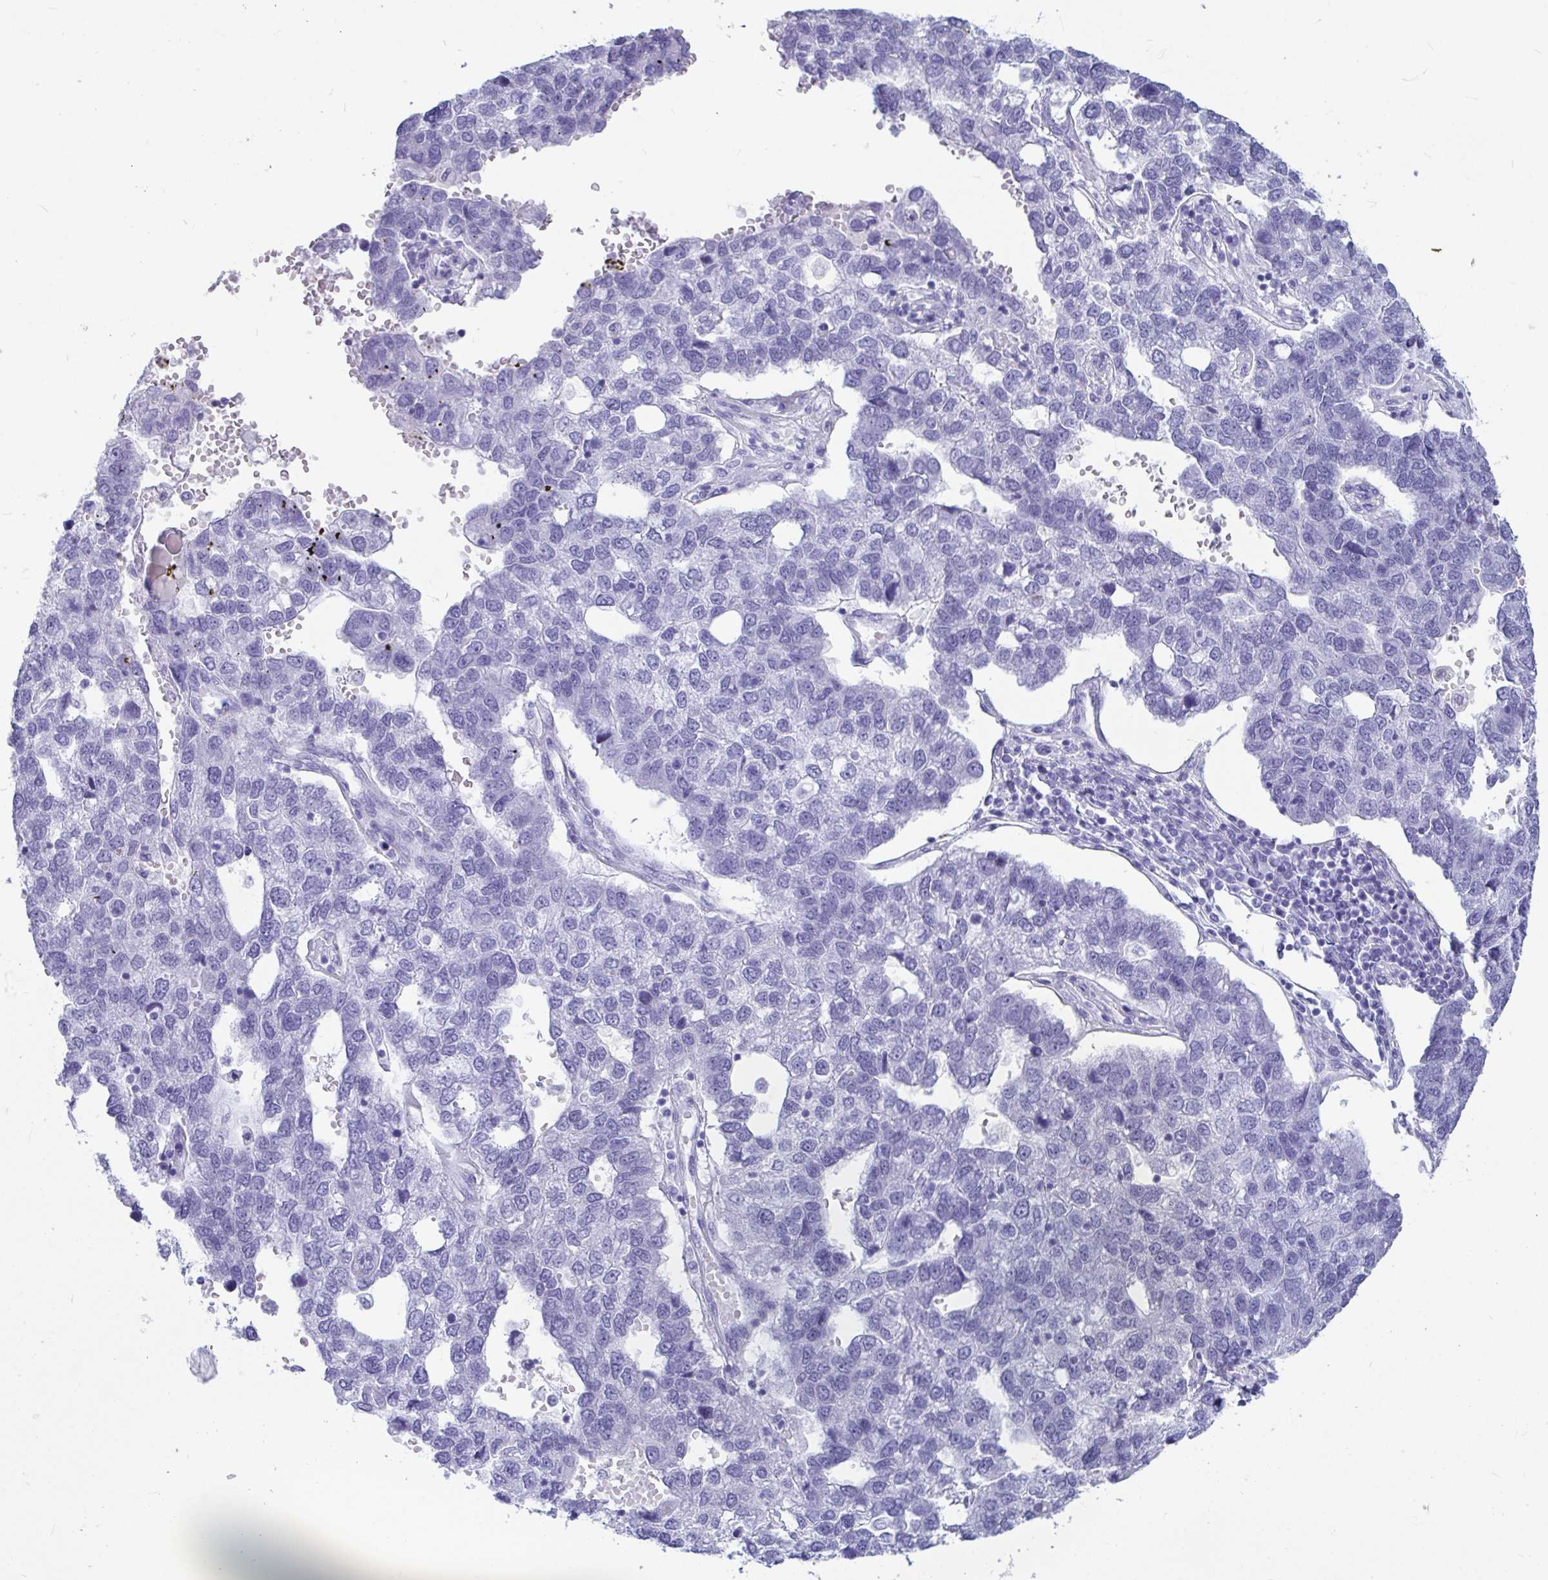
{"staining": {"intensity": "negative", "quantity": "none", "location": "none"}, "tissue": "pancreatic cancer", "cell_type": "Tumor cells", "image_type": "cancer", "snomed": [{"axis": "morphology", "description": "Adenocarcinoma, NOS"}, {"axis": "topography", "description": "Pancreas"}], "caption": "IHC image of human pancreatic adenocarcinoma stained for a protein (brown), which demonstrates no staining in tumor cells.", "gene": "OR5J2", "patient": {"sex": "female", "age": 61}}